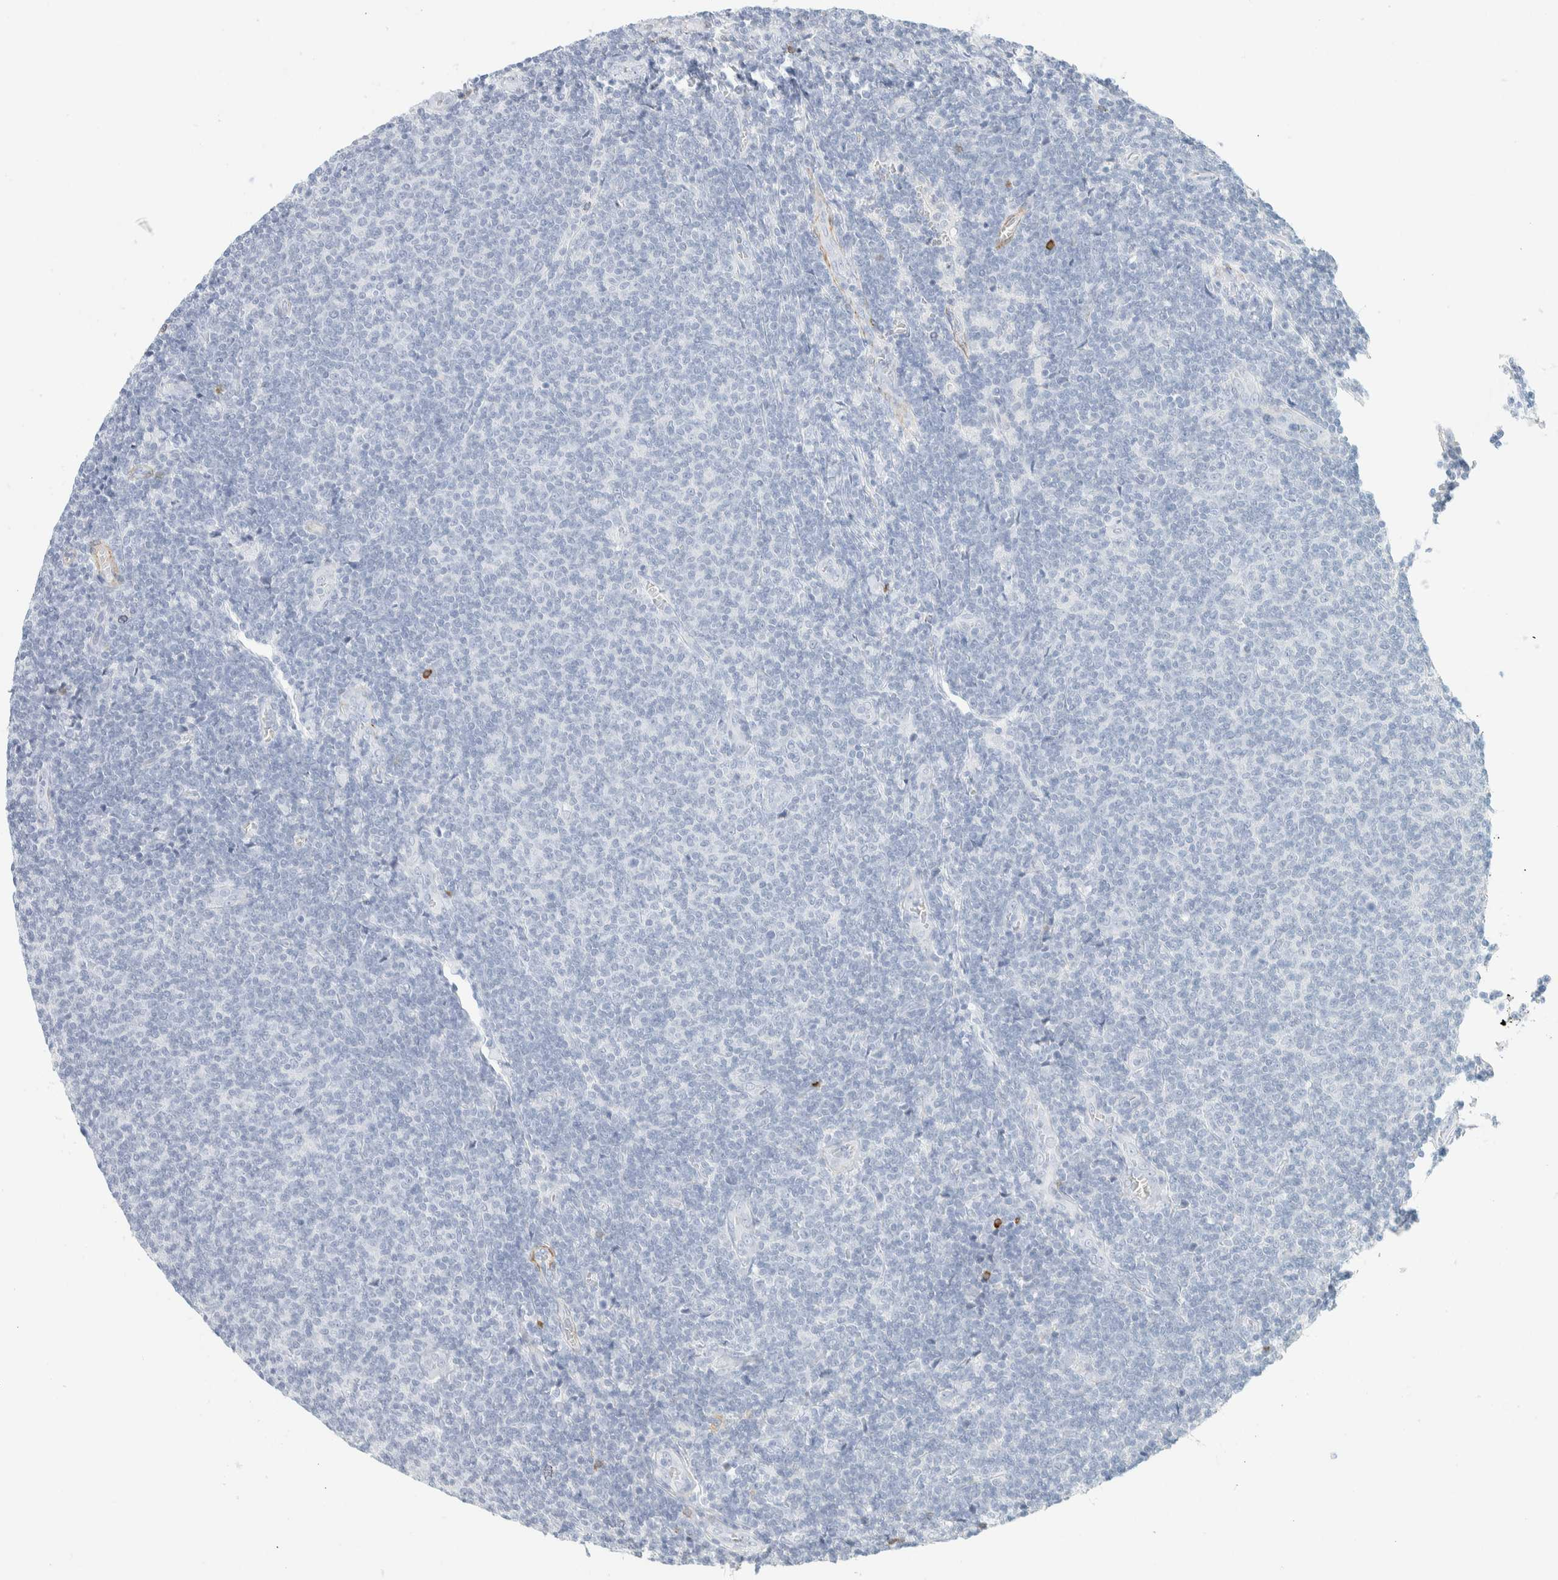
{"staining": {"intensity": "negative", "quantity": "none", "location": "none"}, "tissue": "lymphoma", "cell_type": "Tumor cells", "image_type": "cancer", "snomed": [{"axis": "morphology", "description": "Malignant lymphoma, non-Hodgkin's type, Low grade"}, {"axis": "topography", "description": "Lymph node"}], "caption": "This is an IHC image of human lymphoma. There is no positivity in tumor cells.", "gene": "AFMID", "patient": {"sex": "male", "age": 66}}